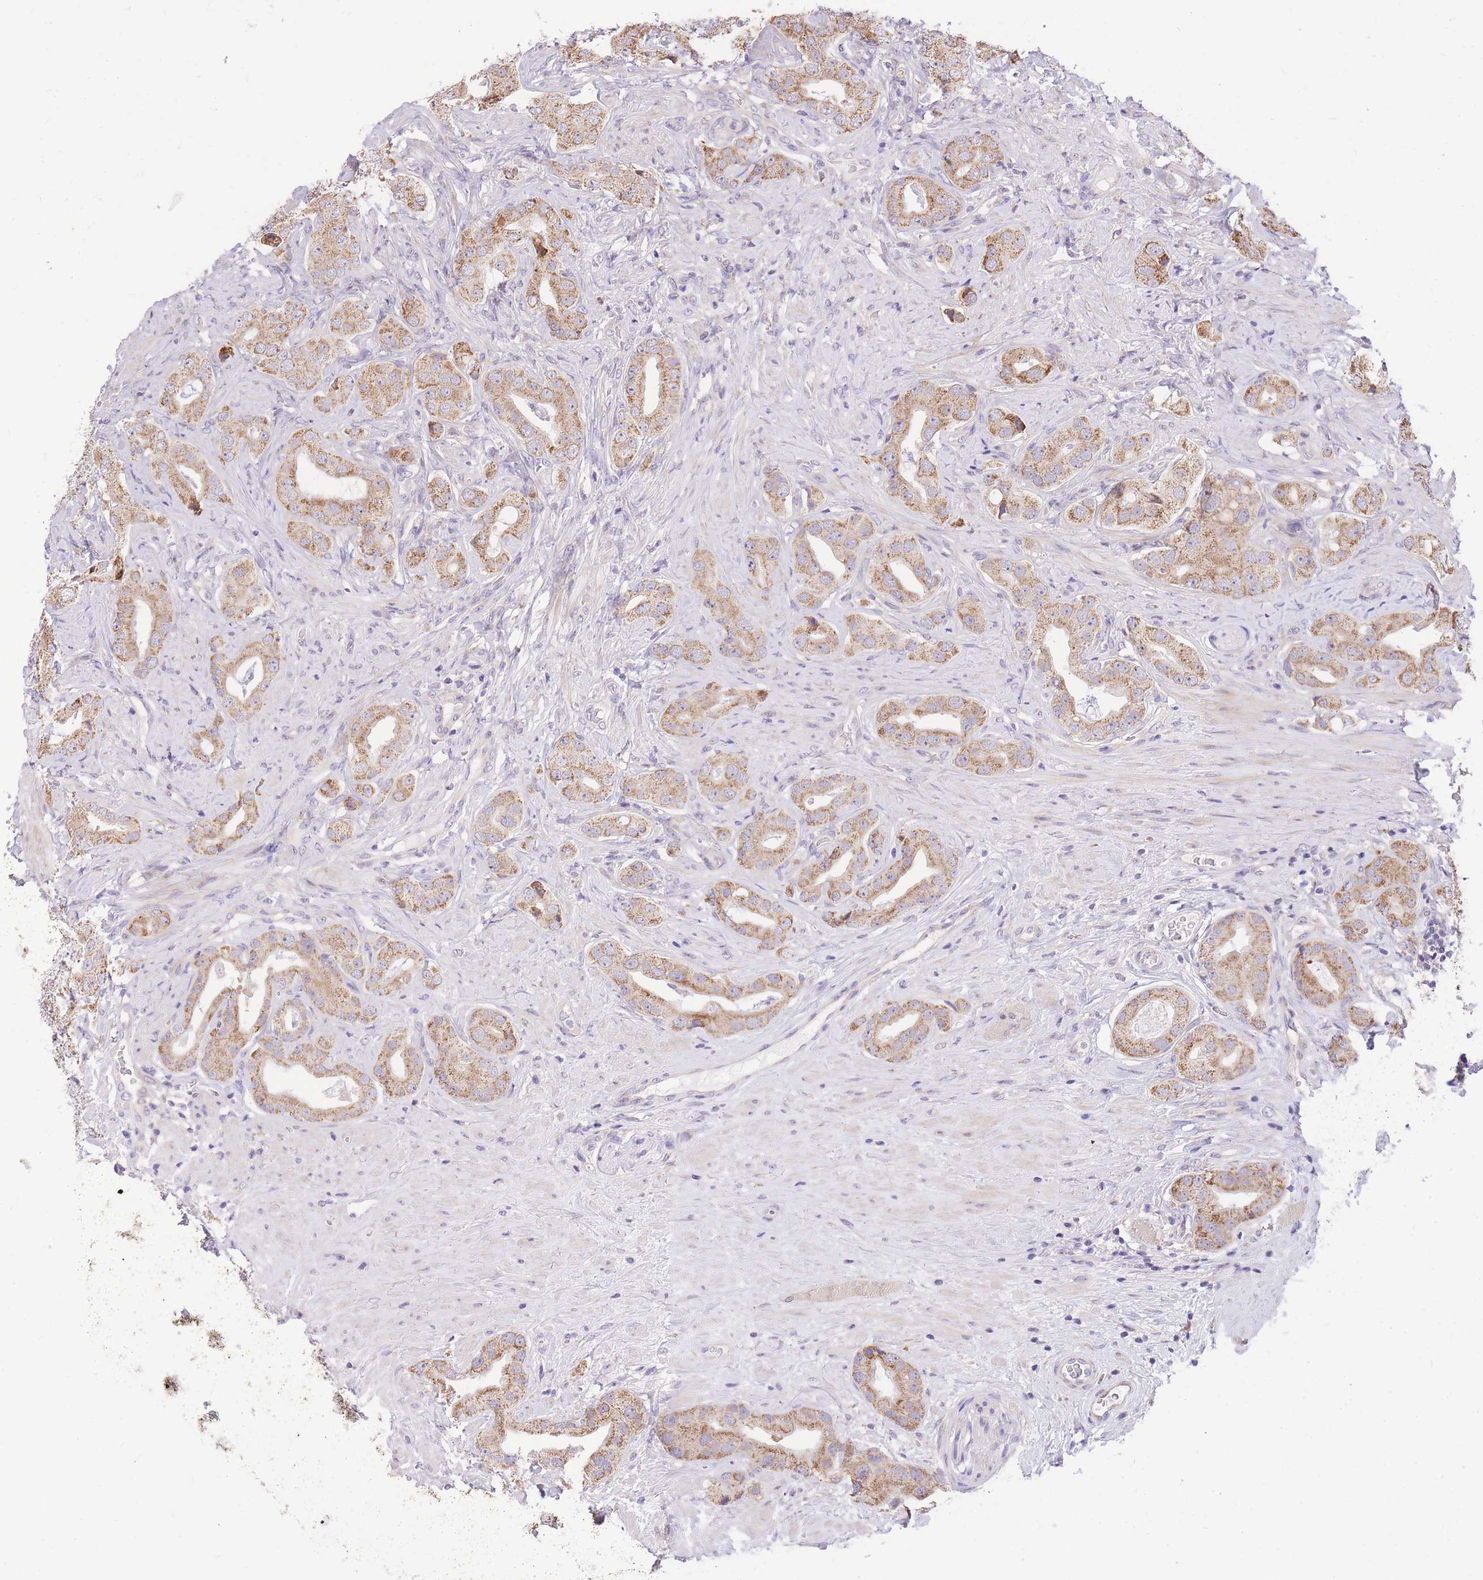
{"staining": {"intensity": "moderate", "quantity": ">75%", "location": "cytoplasmic/membranous"}, "tissue": "prostate cancer", "cell_type": "Tumor cells", "image_type": "cancer", "snomed": [{"axis": "morphology", "description": "Adenocarcinoma, High grade"}, {"axis": "topography", "description": "Prostate"}], "caption": "Moderate cytoplasmic/membranous protein expression is seen in about >75% of tumor cells in adenocarcinoma (high-grade) (prostate).", "gene": "TOPAZ1", "patient": {"sex": "male", "age": 63}}